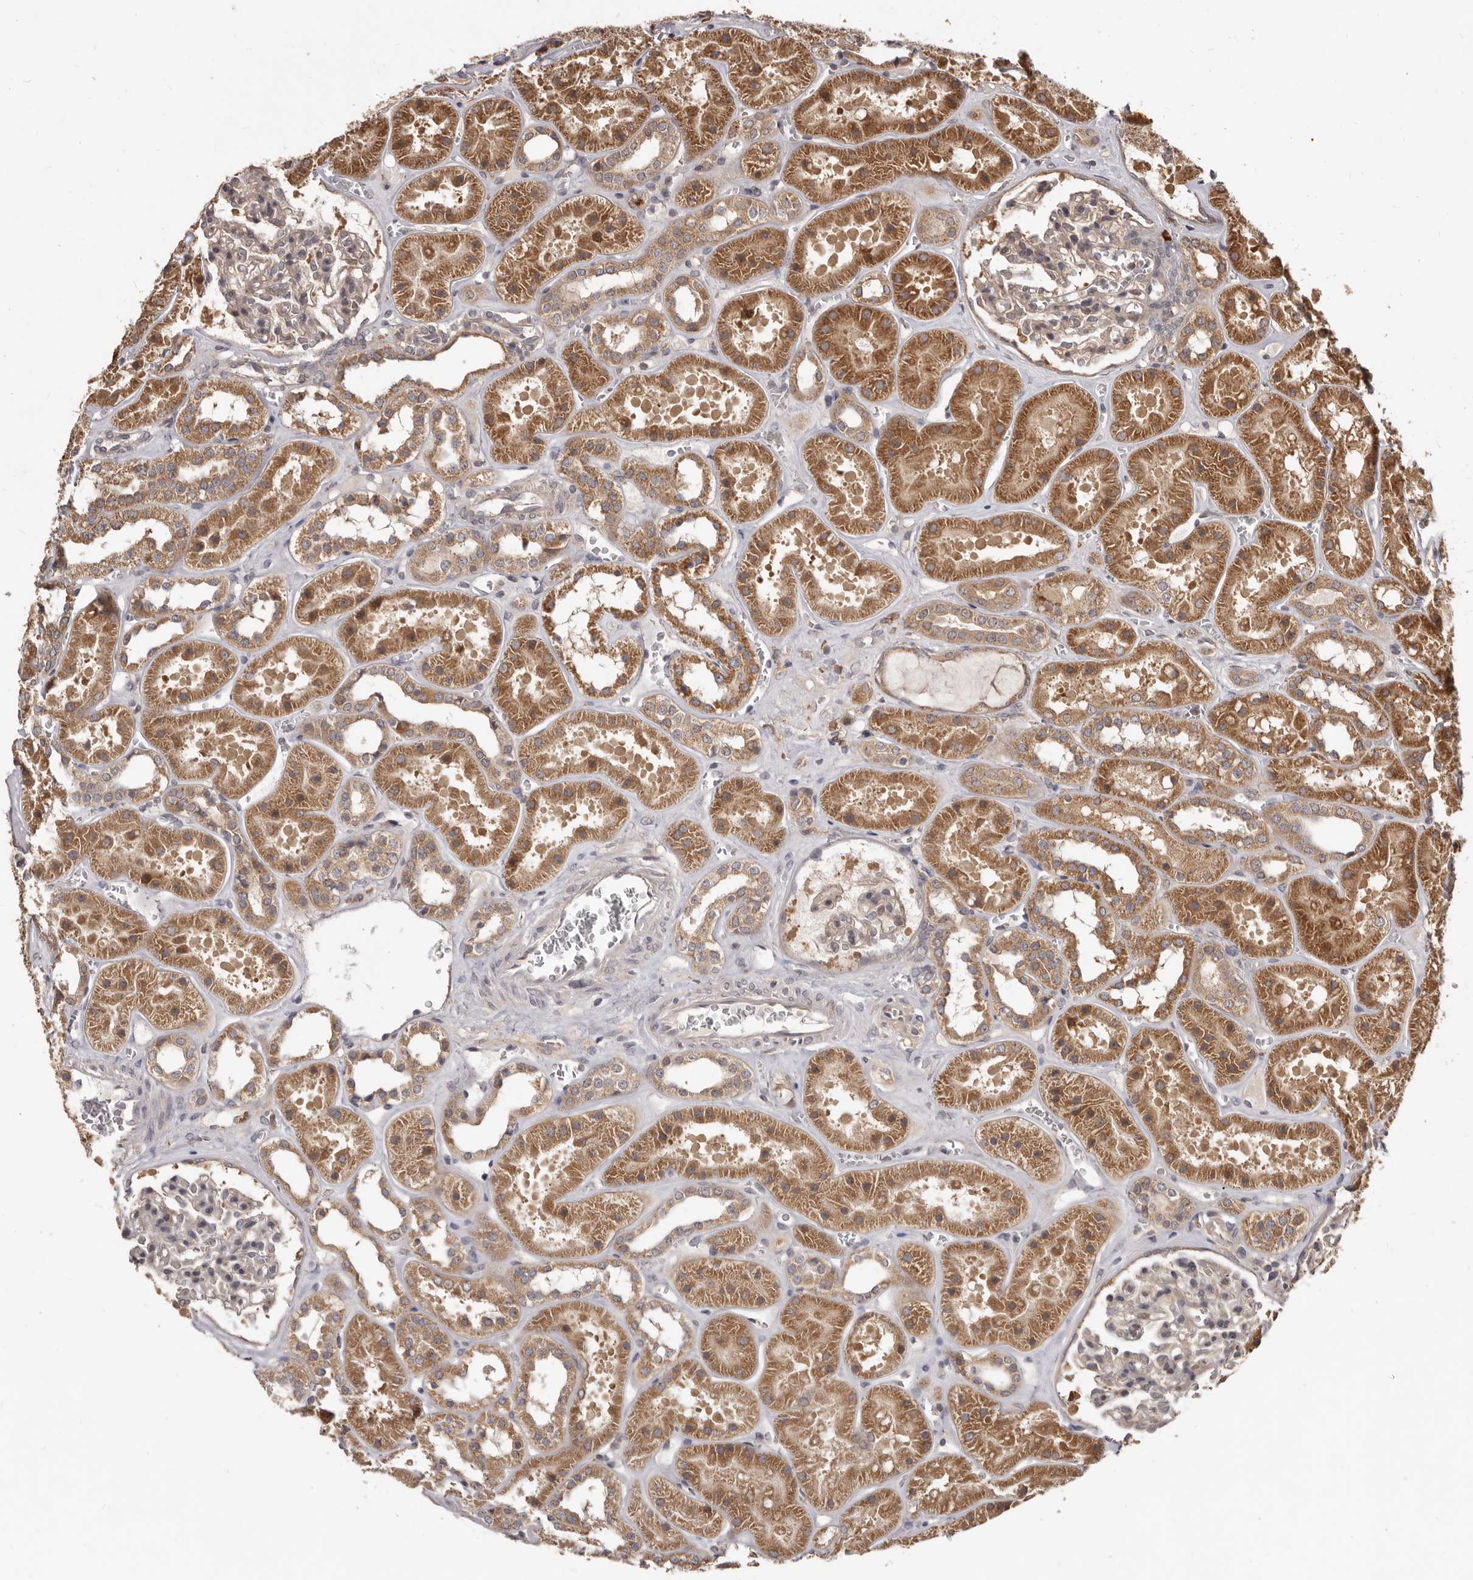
{"staining": {"intensity": "negative", "quantity": "none", "location": "none"}, "tissue": "kidney", "cell_type": "Cells in glomeruli", "image_type": "normal", "snomed": [{"axis": "morphology", "description": "Normal tissue, NOS"}, {"axis": "topography", "description": "Kidney"}], "caption": "The immunohistochemistry (IHC) photomicrograph has no significant expression in cells in glomeruli of kidney. (Immunohistochemistry (ihc), brightfield microscopy, high magnification).", "gene": "MTO1", "patient": {"sex": "female", "age": 41}}